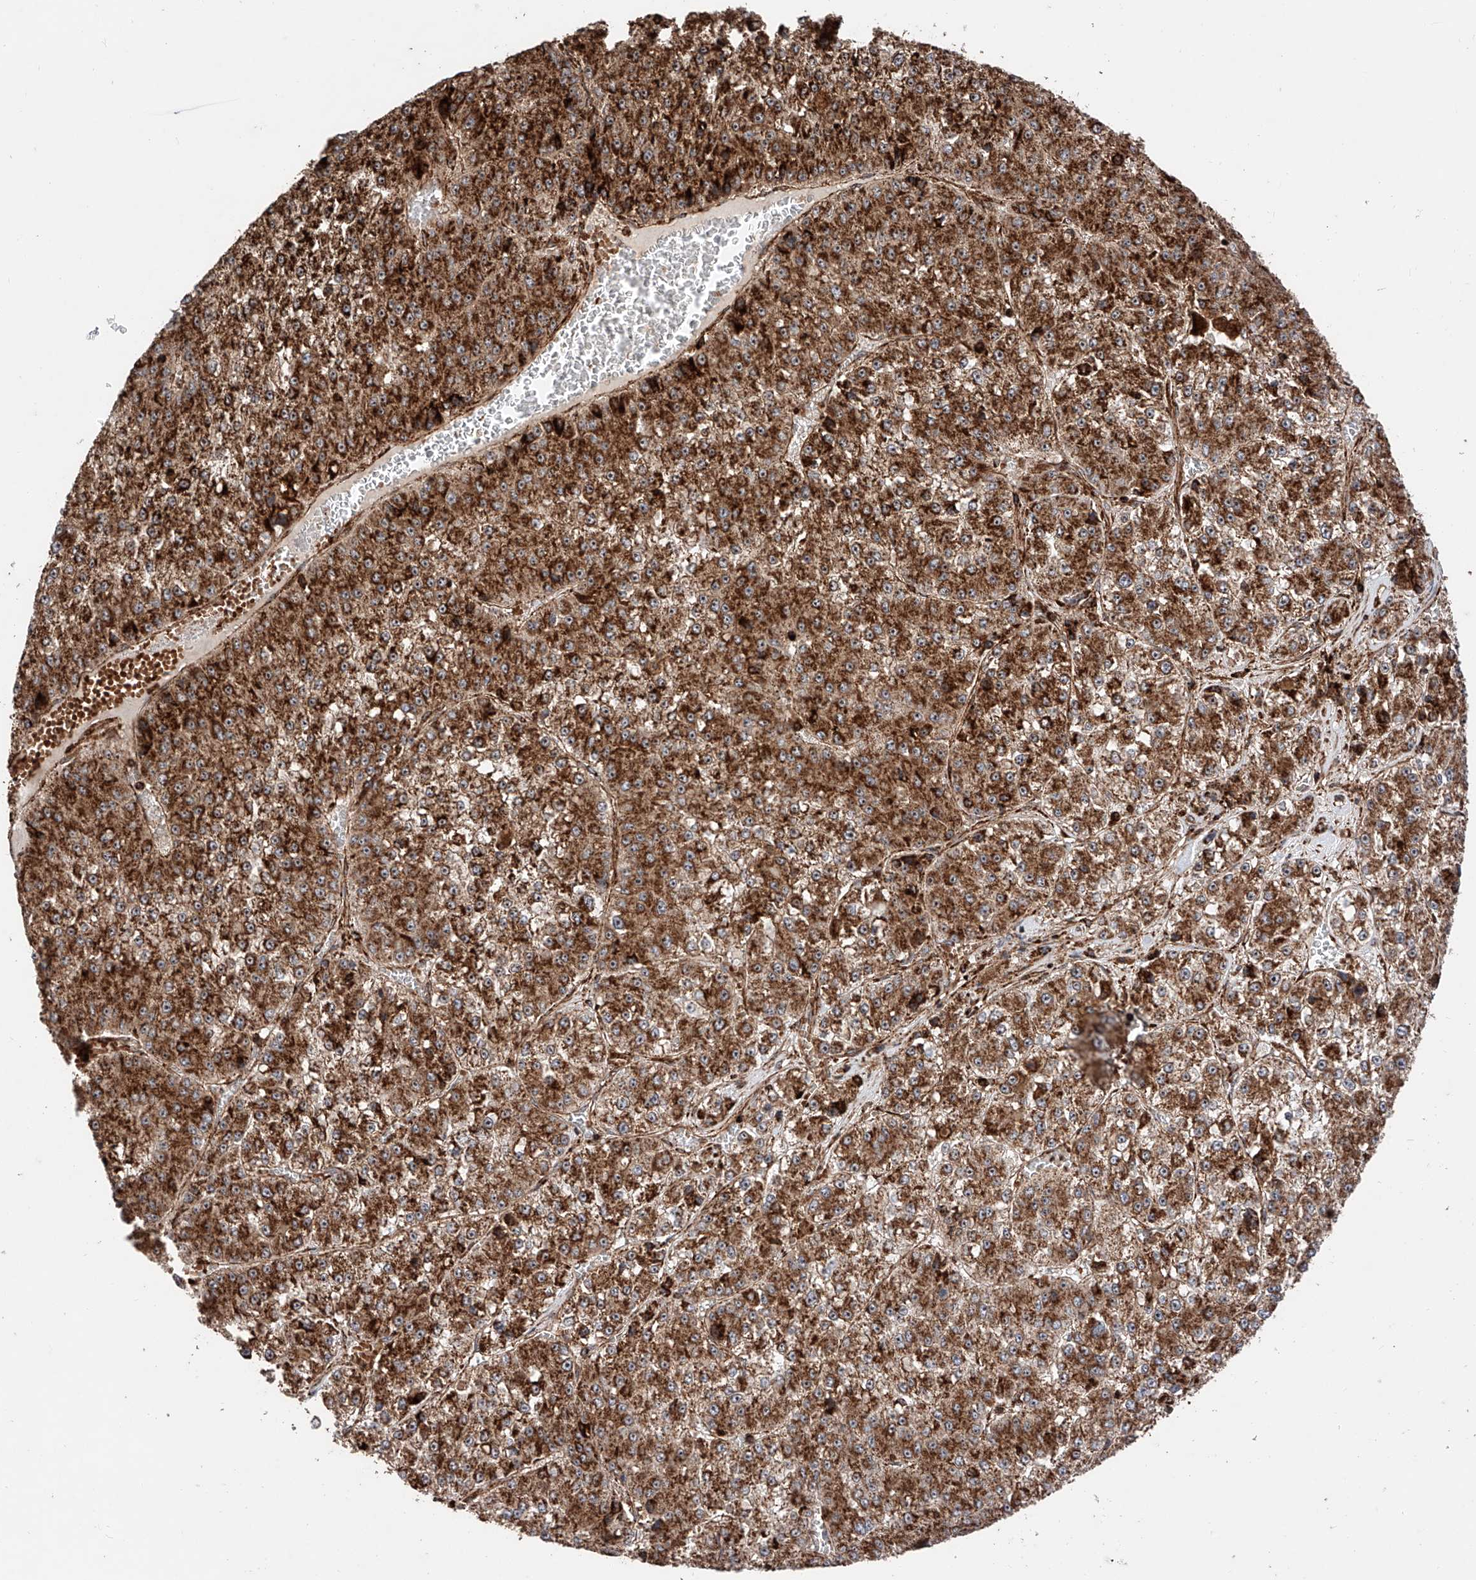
{"staining": {"intensity": "strong", "quantity": ">75%", "location": "cytoplasmic/membranous"}, "tissue": "liver cancer", "cell_type": "Tumor cells", "image_type": "cancer", "snomed": [{"axis": "morphology", "description": "Carcinoma, Hepatocellular, NOS"}, {"axis": "topography", "description": "Liver"}], "caption": "Immunohistochemical staining of human hepatocellular carcinoma (liver) shows strong cytoplasmic/membranous protein staining in approximately >75% of tumor cells.", "gene": "PISD", "patient": {"sex": "female", "age": 73}}